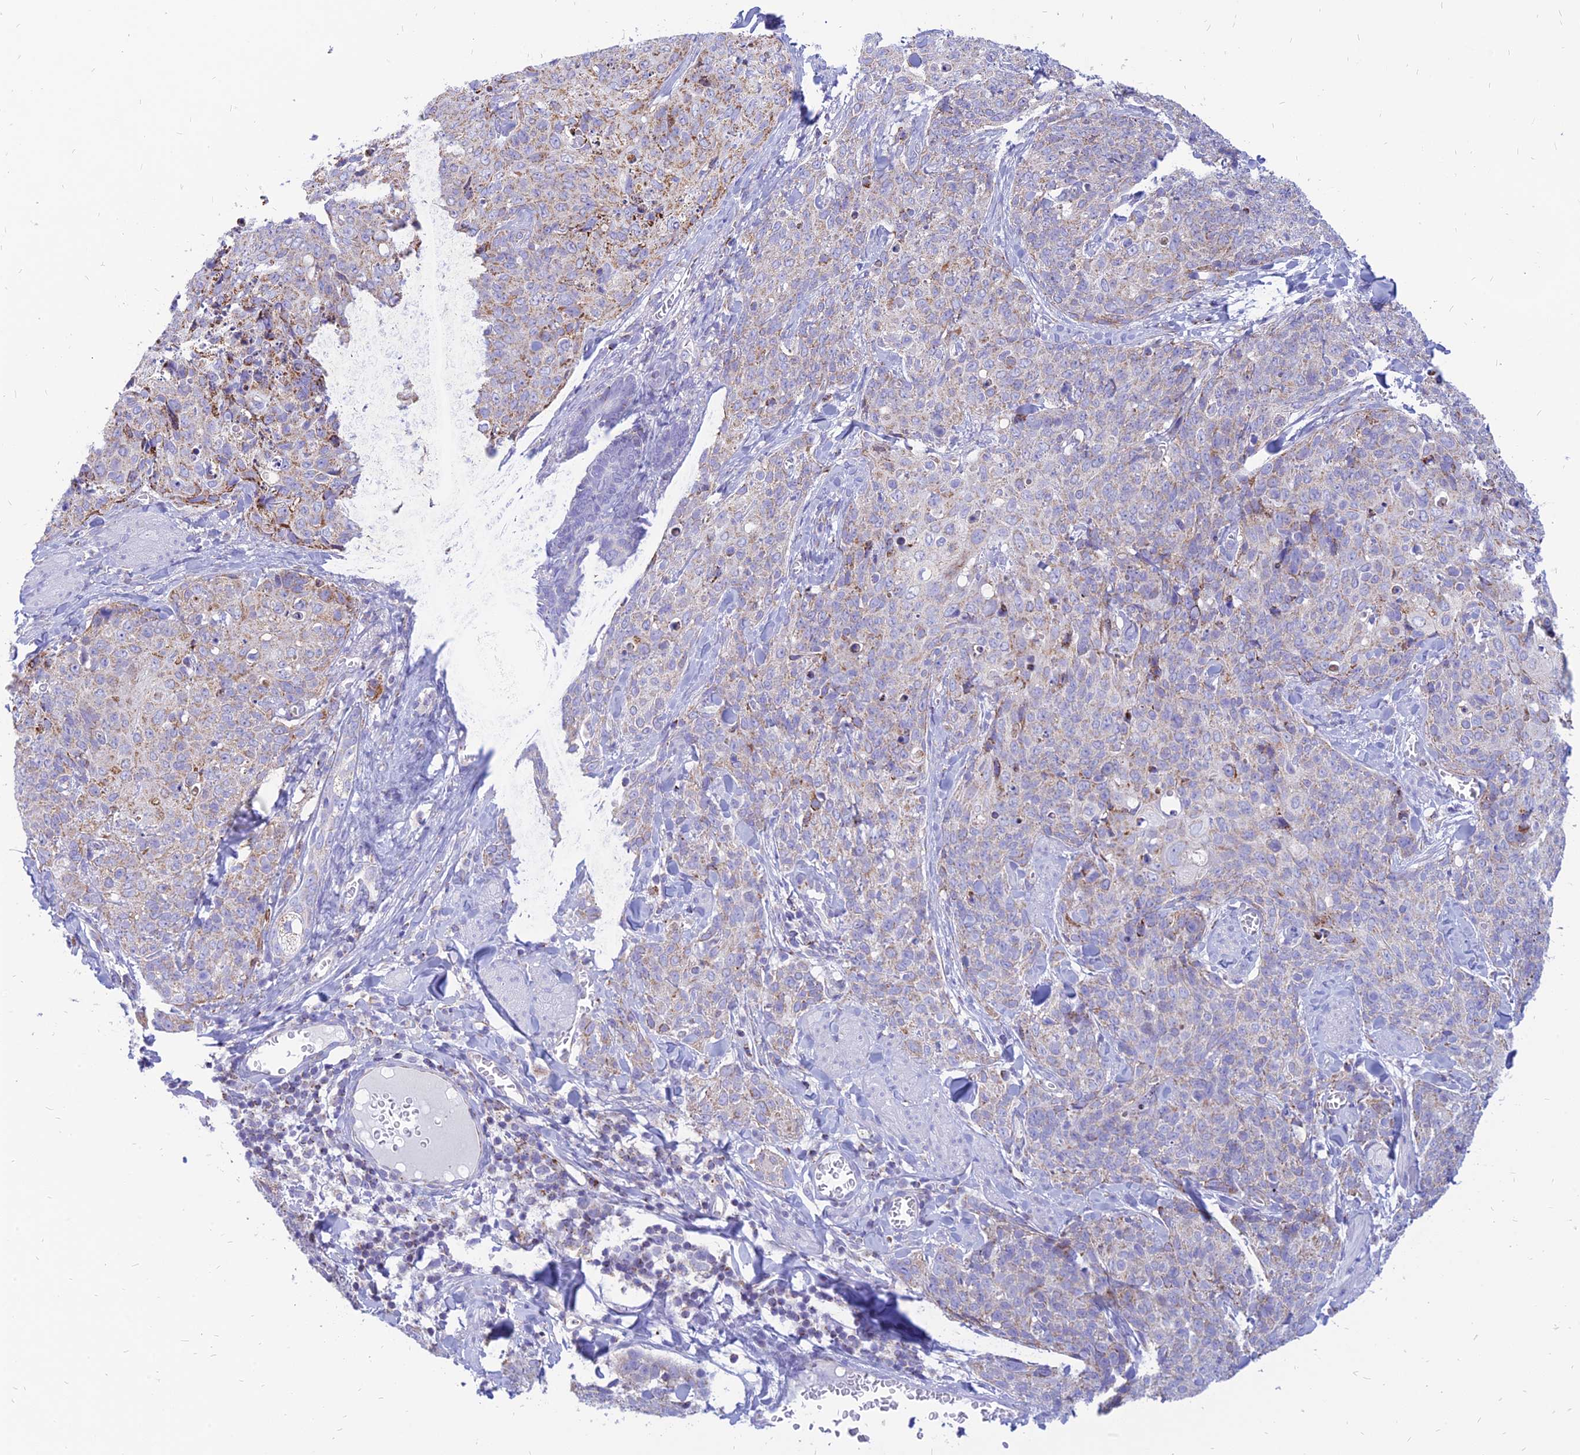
{"staining": {"intensity": "weak", "quantity": "<25%", "location": "cytoplasmic/membranous"}, "tissue": "skin cancer", "cell_type": "Tumor cells", "image_type": "cancer", "snomed": [{"axis": "morphology", "description": "Squamous cell carcinoma, NOS"}, {"axis": "topography", "description": "Skin"}, {"axis": "topography", "description": "Vulva"}], "caption": "The image reveals no staining of tumor cells in skin cancer.", "gene": "PACC1", "patient": {"sex": "female", "age": 85}}